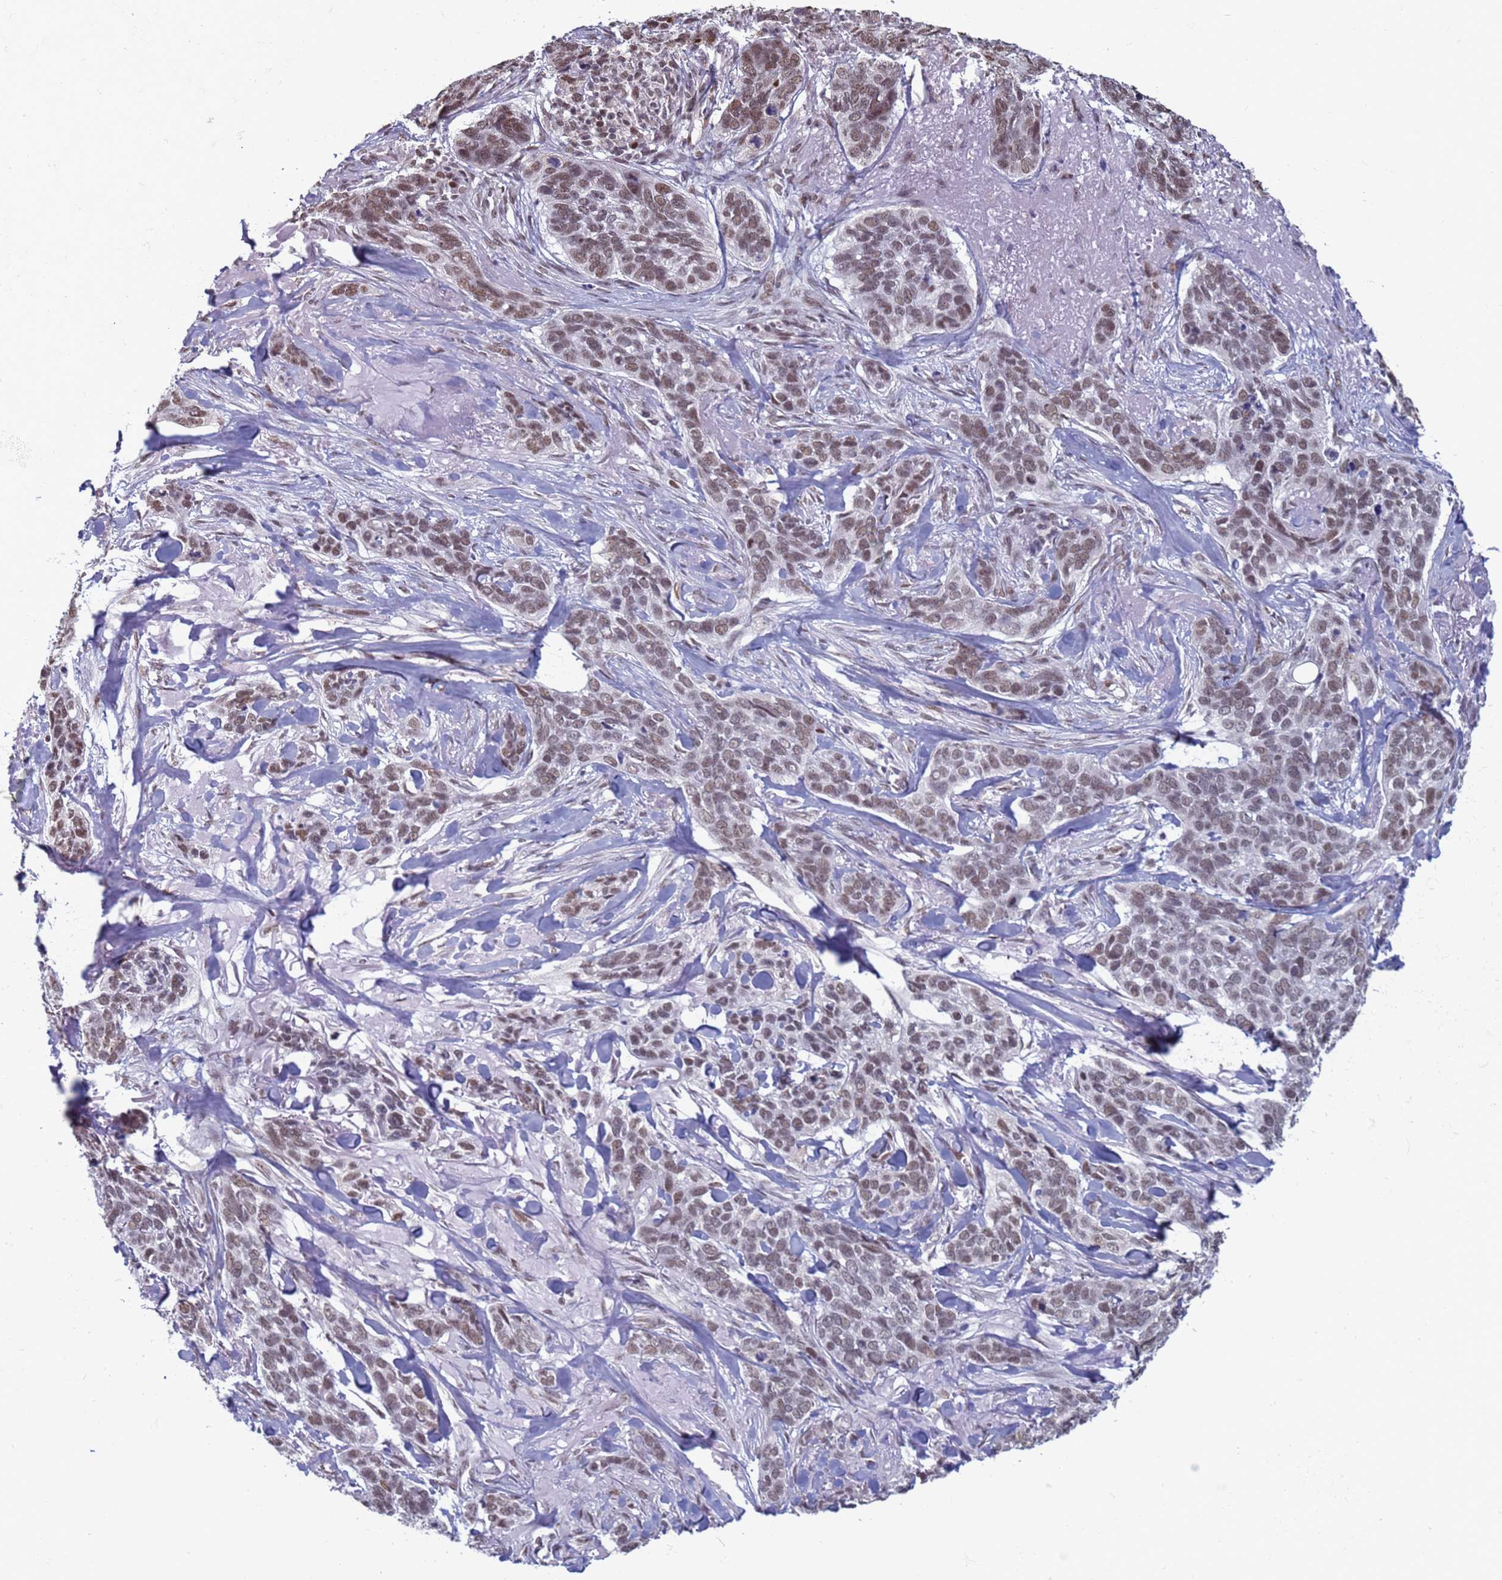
{"staining": {"intensity": "moderate", "quantity": ">75%", "location": "nuclear"}, "tissue": "skin cancer", "cell_type": "Tumor cells", "image_type": "cancer", "snomed": [{"axis": "morphology", "description": "Basal cell carcinoma"}, {"axis": "topography", "description": "Skin"}], "caption": "Skin cancer (basal cell carcinoma) stained for a protein reveals moderate nuclear positivity in tumor cells.", "gene": "SAE1", "patient": {"sex": "male", "age": 86}}